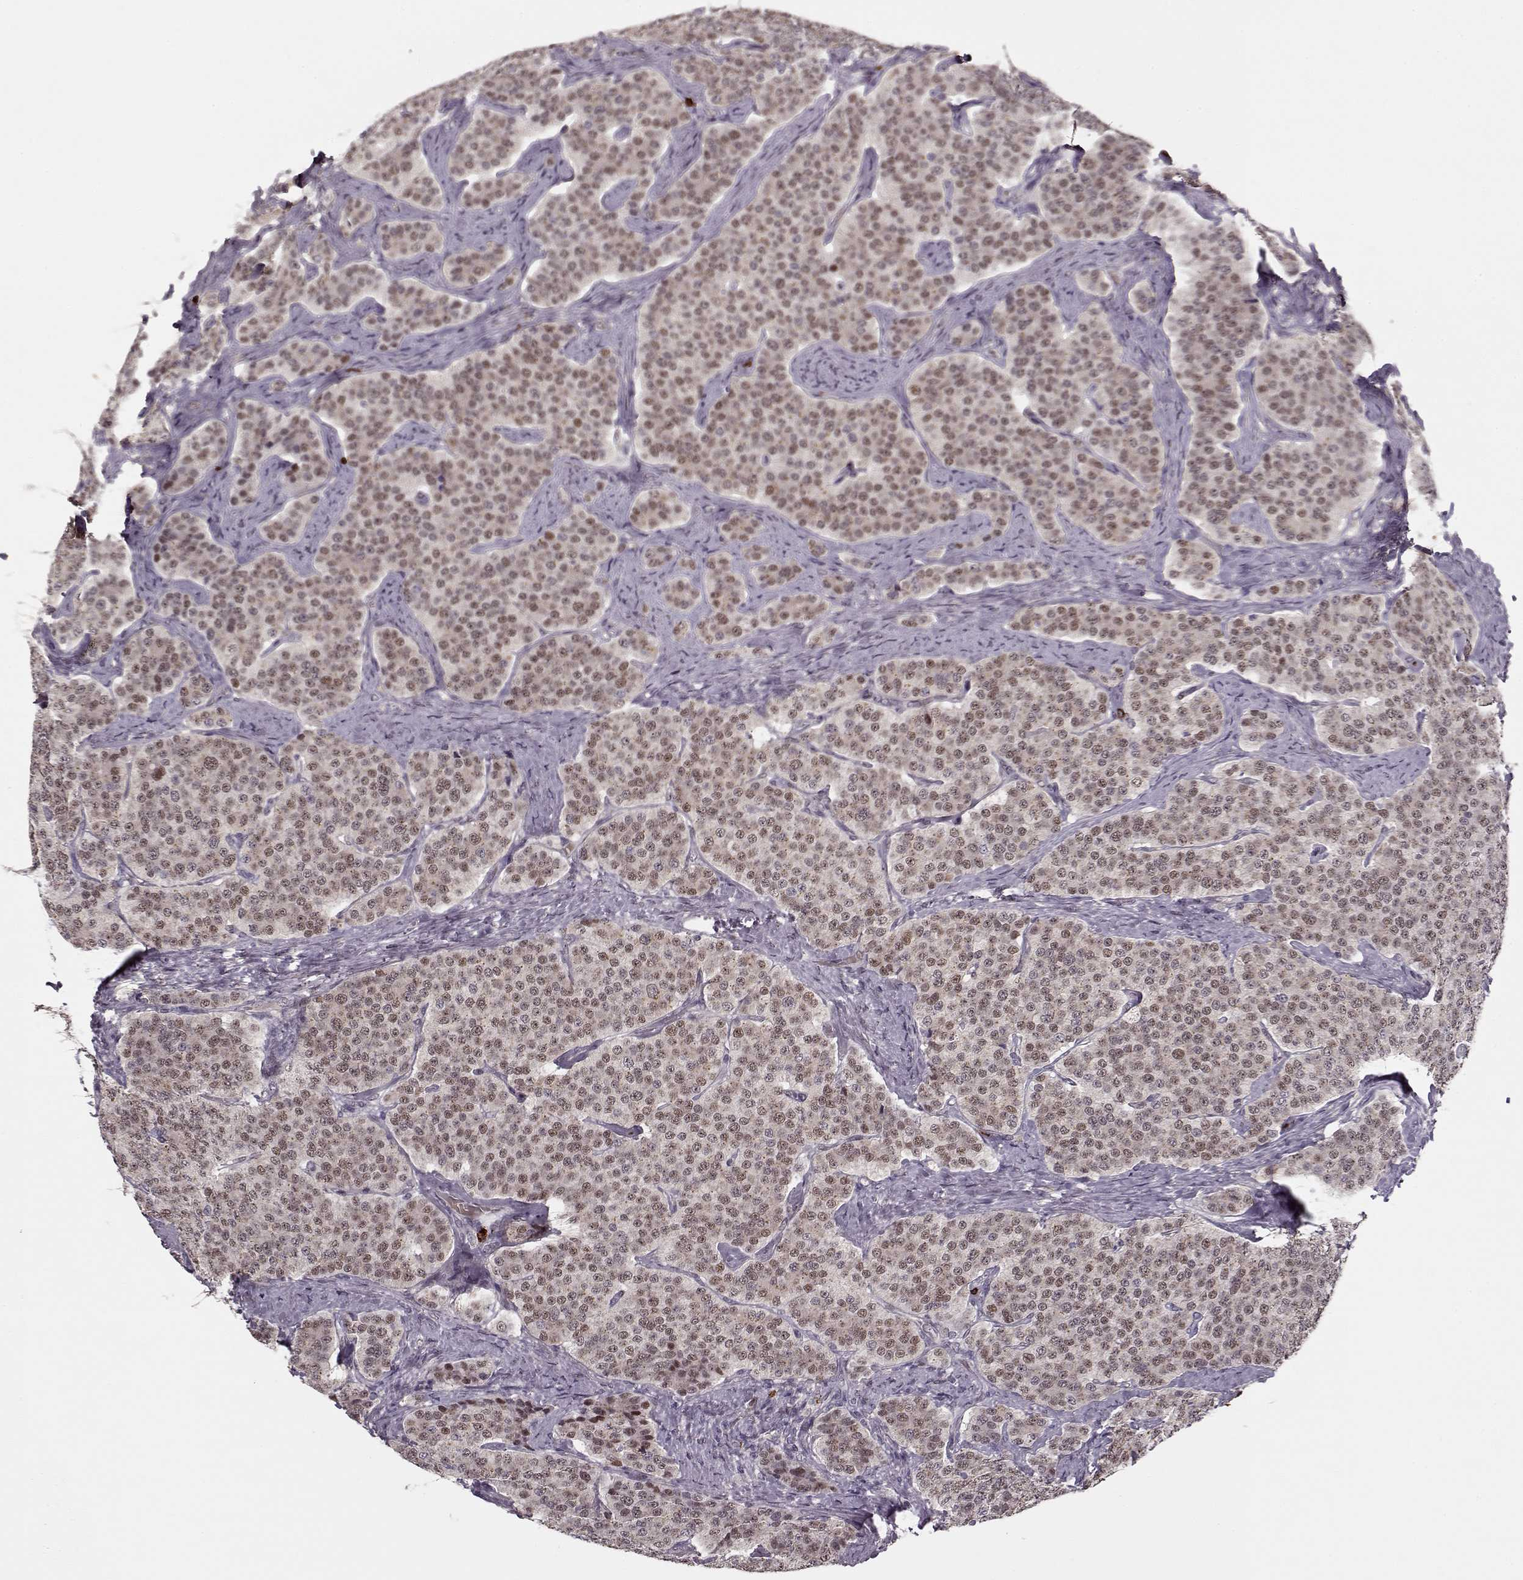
{"staining": {"intensity": "weak", "quantity": "25%-75%", "location": "nuclear"}, "tissue": "carcinoid", "cell_type": "Tumor cells", "image_type": "cancer", "snomed": [{"axis": "morphology", "description": "Carcinoid, malignant, NOS"}, {"axis": "topography", "description": "Small intestine"}], "caption": "This is an image of immunohistochemistry staining of carcinoid (malignant), which shows weak expression in the nuclear of tumor cells.", "gene": "DENND4B", "patient": {"sex": "female", "age": 58}}